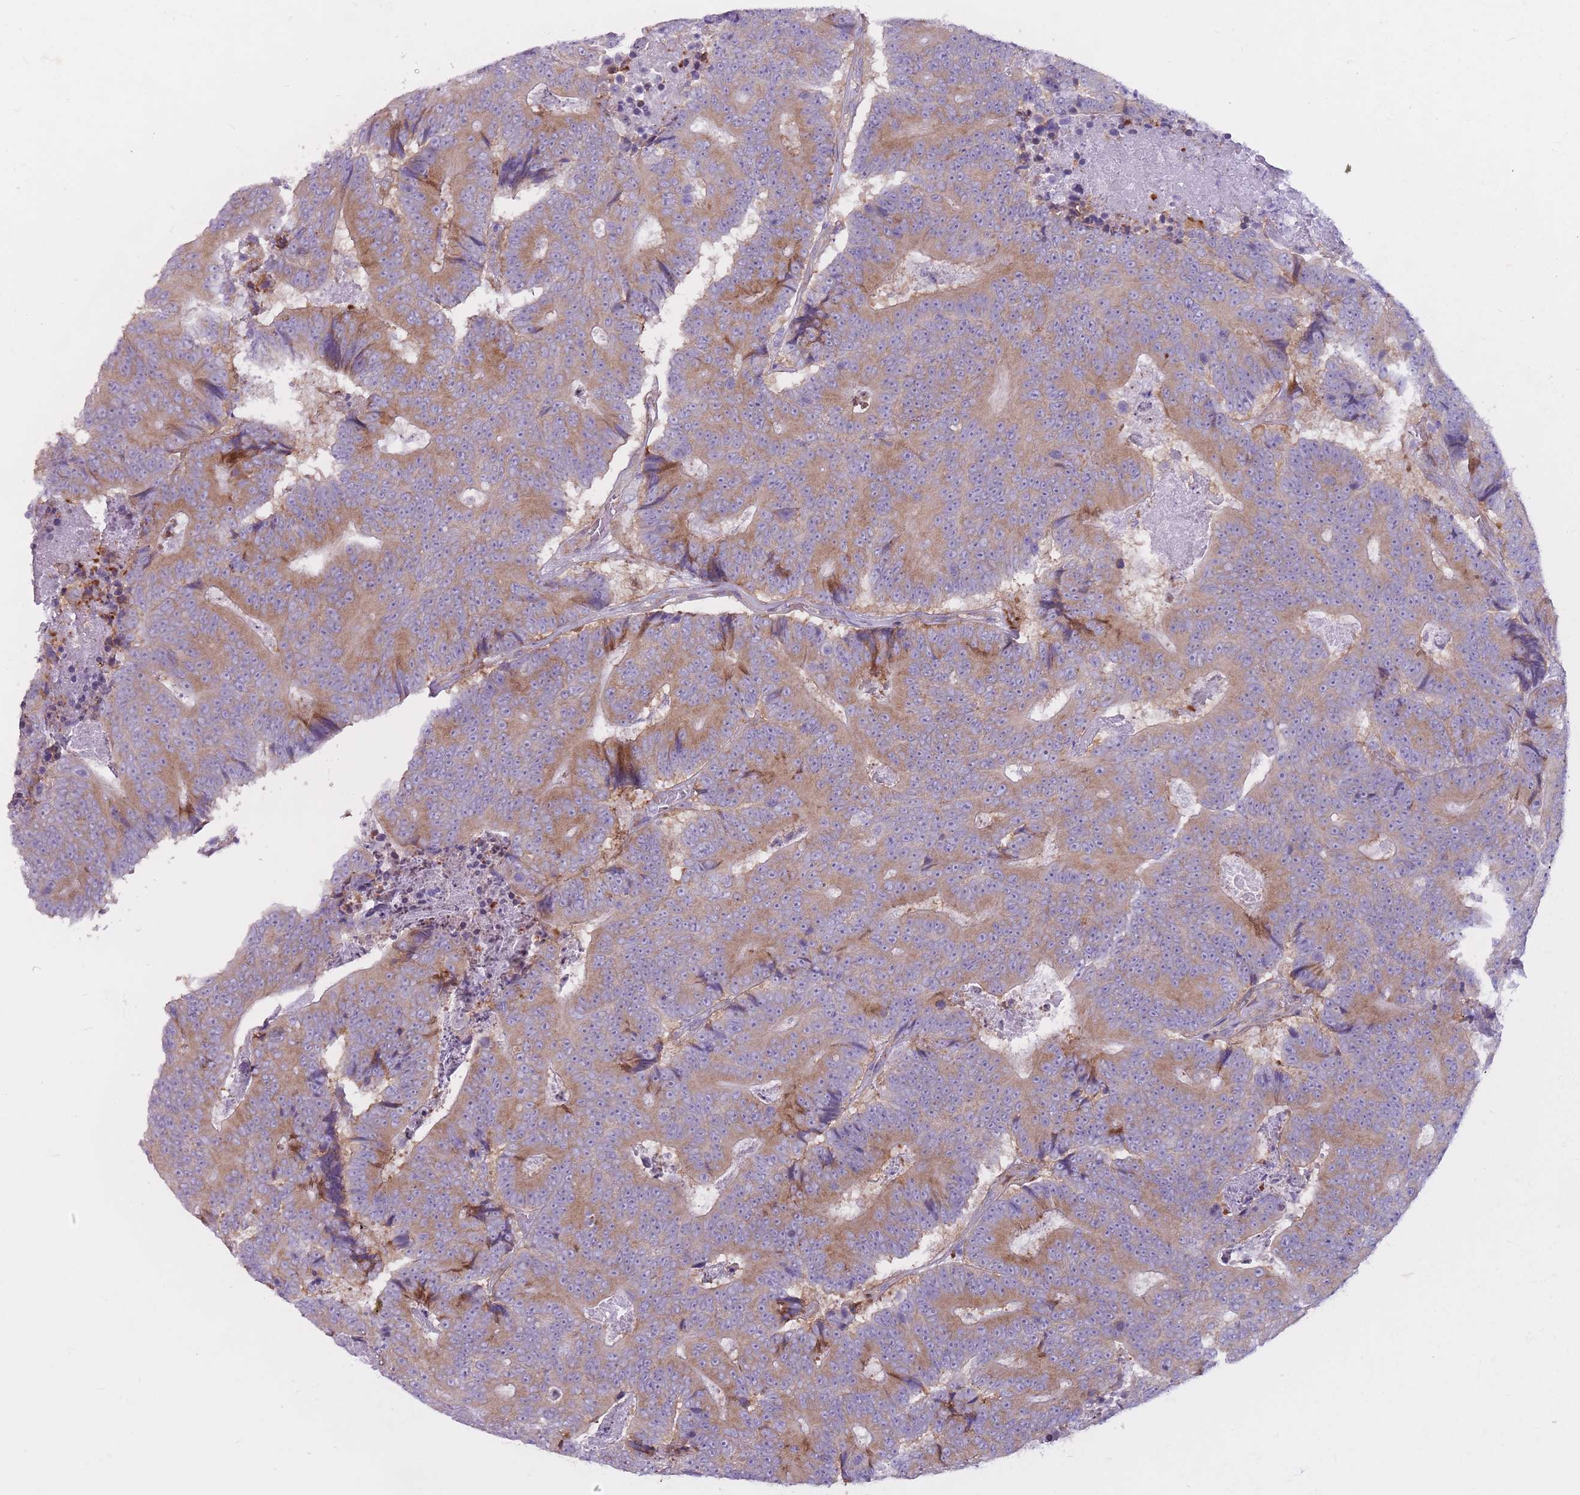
{"staining": {"intensity": "moderate", "quantity": ">75%", "location": "cytoplasmic/membranous"}, "tissue": "colorectal cancer", "cell_type": "Tumor cells", "image_type": "cancer", "snomed": [{"axis": "morphology", "description": "Adenocarcinoma, NOS"}, {"axis": "topography", "description": "Colon"}], "caption": "Protein staining of colorectal adenocarcinoma tissue displays moderate cytoplasmic/membranous staining in about >75% of tumor cells.", "gene": "RPL18", "patient": {"sex": "male", "age": 83}}